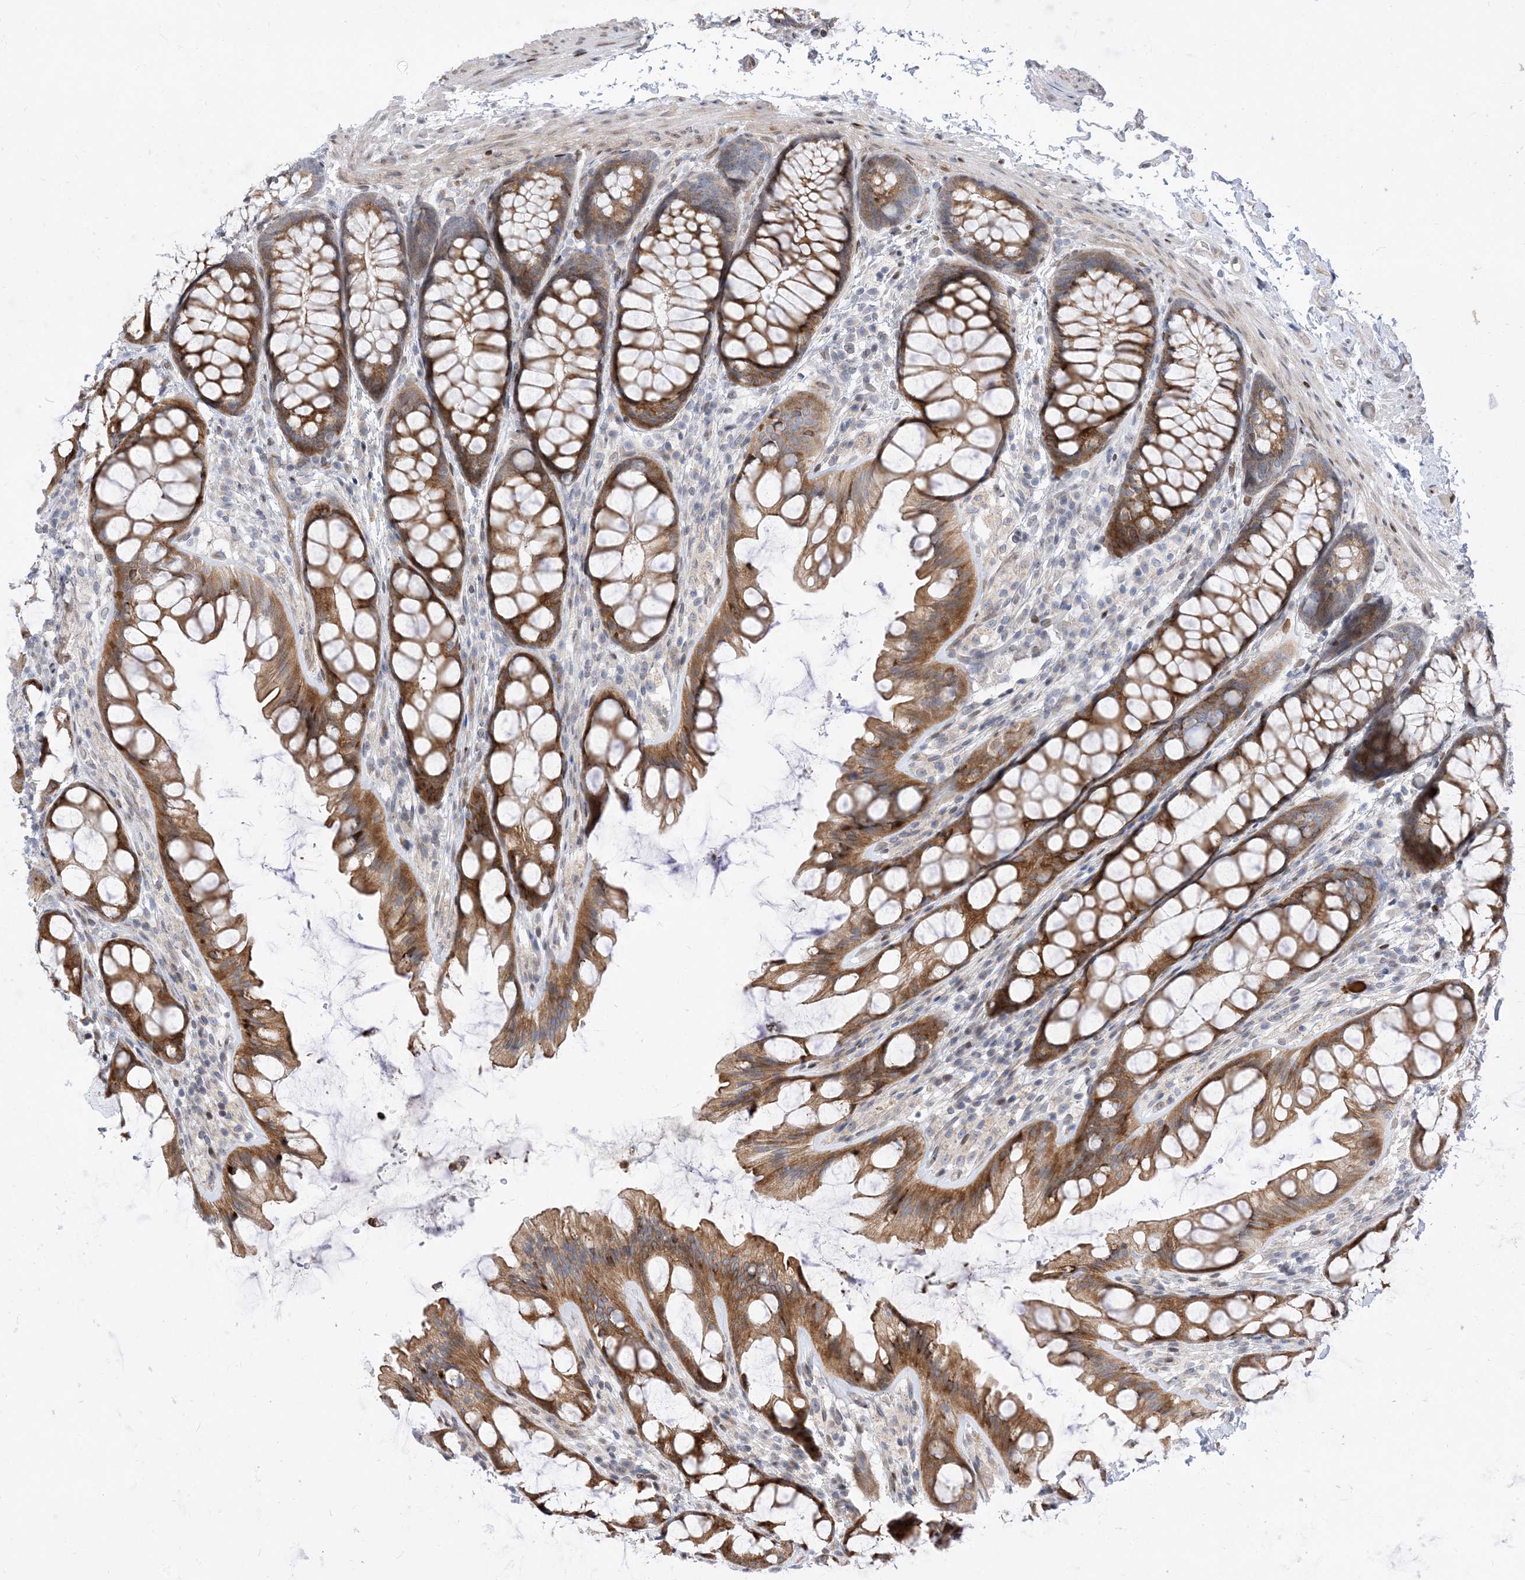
{"staining": {"intensity": "weak", "quantity": "25%-75%", "location": "cytoplasmic/membranous"}, "tissue": "colon", "cell_type": "Endothelial cells", "image_type": "normal", "snomed": [{"axis": "morphology", "description": "Normal tissue, NOS"}, {"axis": "topography", "description": "Colon"}], "caption": "Immunohistochemistry (IHC) of benign human colon reveals low levels of weak cytoplasmic/membranous staining in approximately 25%-75% of endothelial cells.", "gene": "TYSND1", "patient": {"sex": "male", "age": 47}}